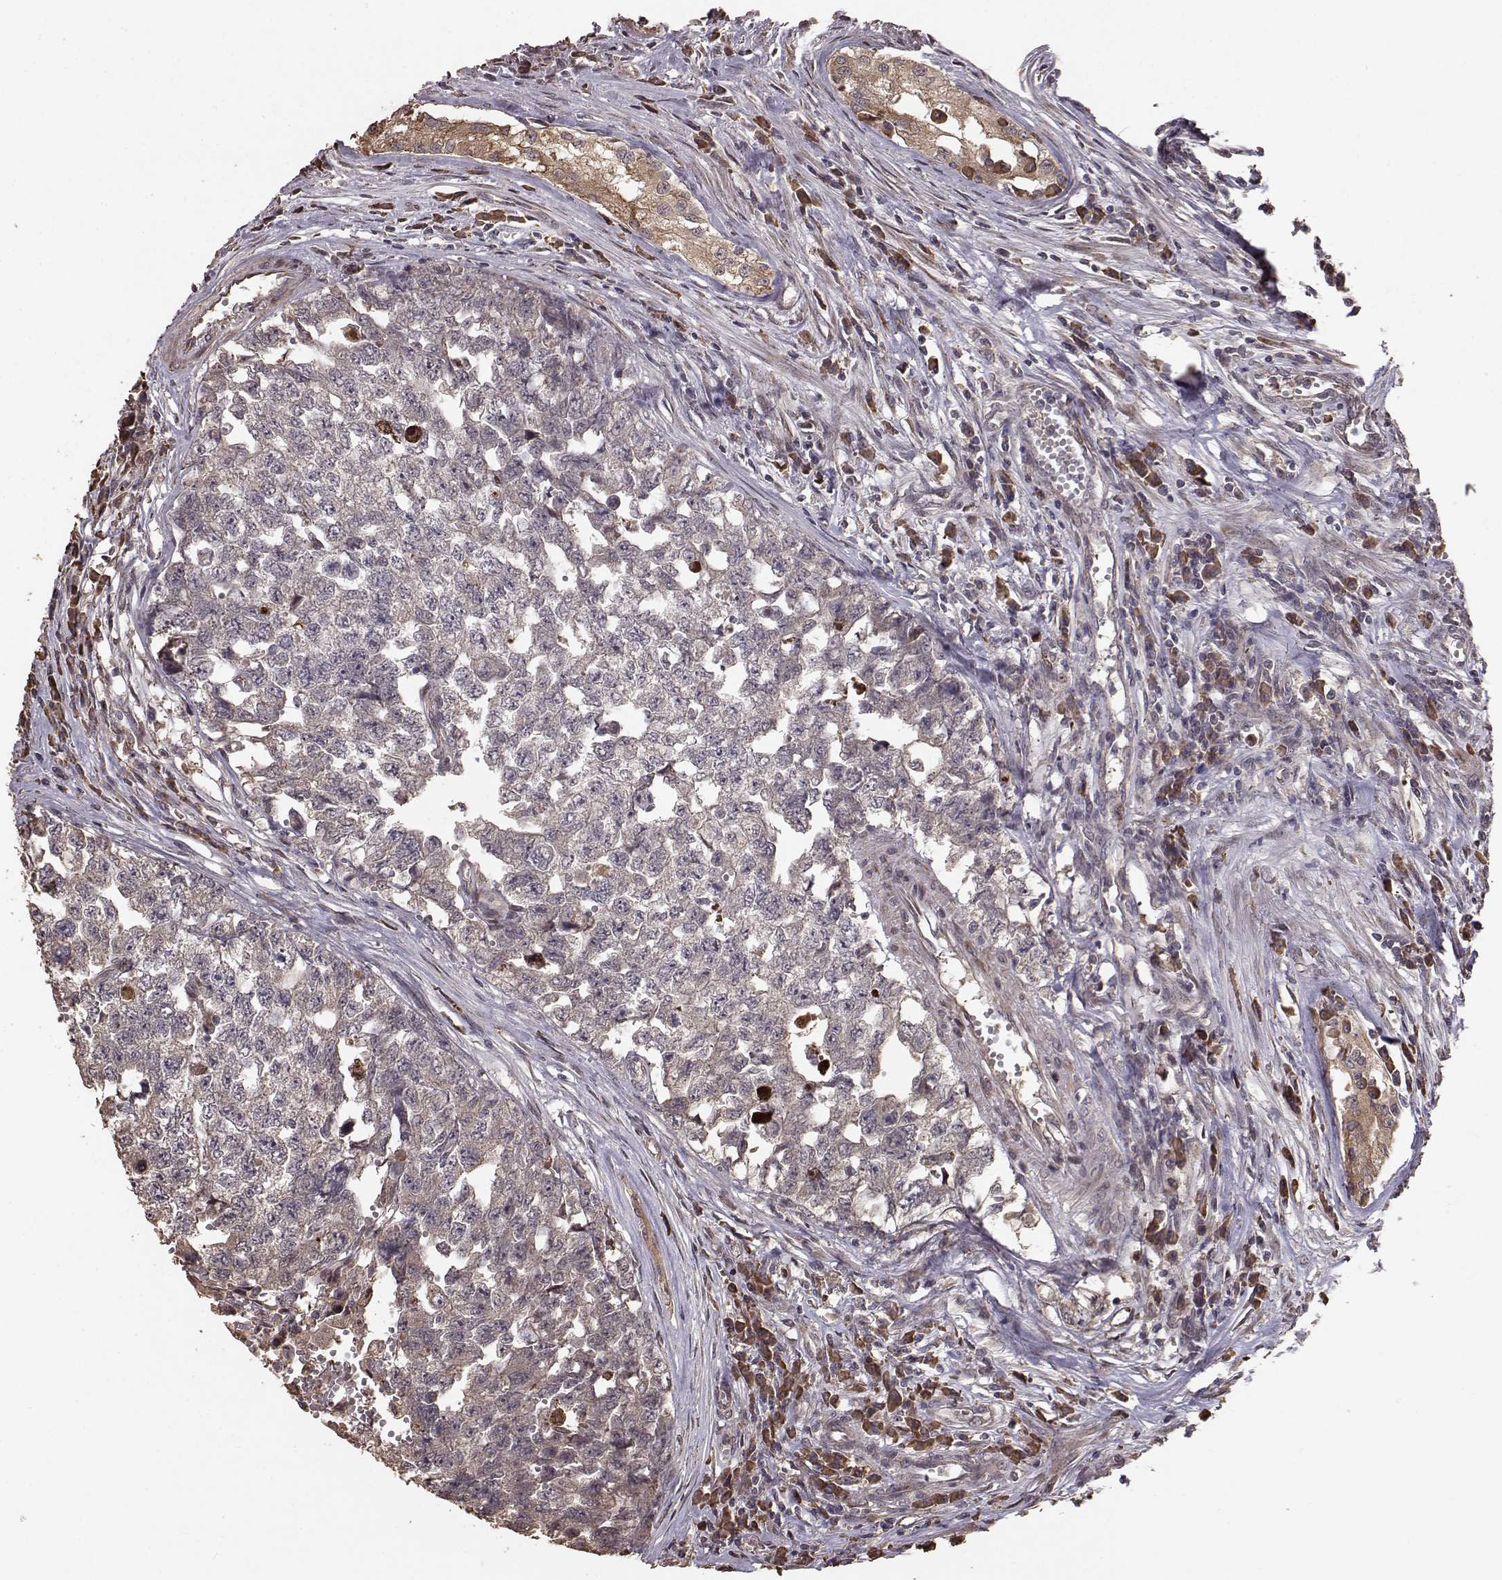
{"staining": {"intensity": "weak", "quantity": ">75%", "location": "cytoplasmic/membranous"}, "tissue": "testis cancer", "cell_type": "Tumor cells", "image_type": "cancer", "snomed": [{"axis": "morphology", "description": "Seminoma, NOS"}, {"axis": "morphology", "description": "Carcinoma, Embryonal, NOS"}, {"axis": "topography", "description": "Testis"}], "caption": "The image exhibits immunohistochemical staining of testis cancer (seminoma). There is weak cytoplasmic/membranous positivity is seen in about >75% of tumor cells.", "gene": "USP15", "patient": {"sex": "male", "age": 22}}